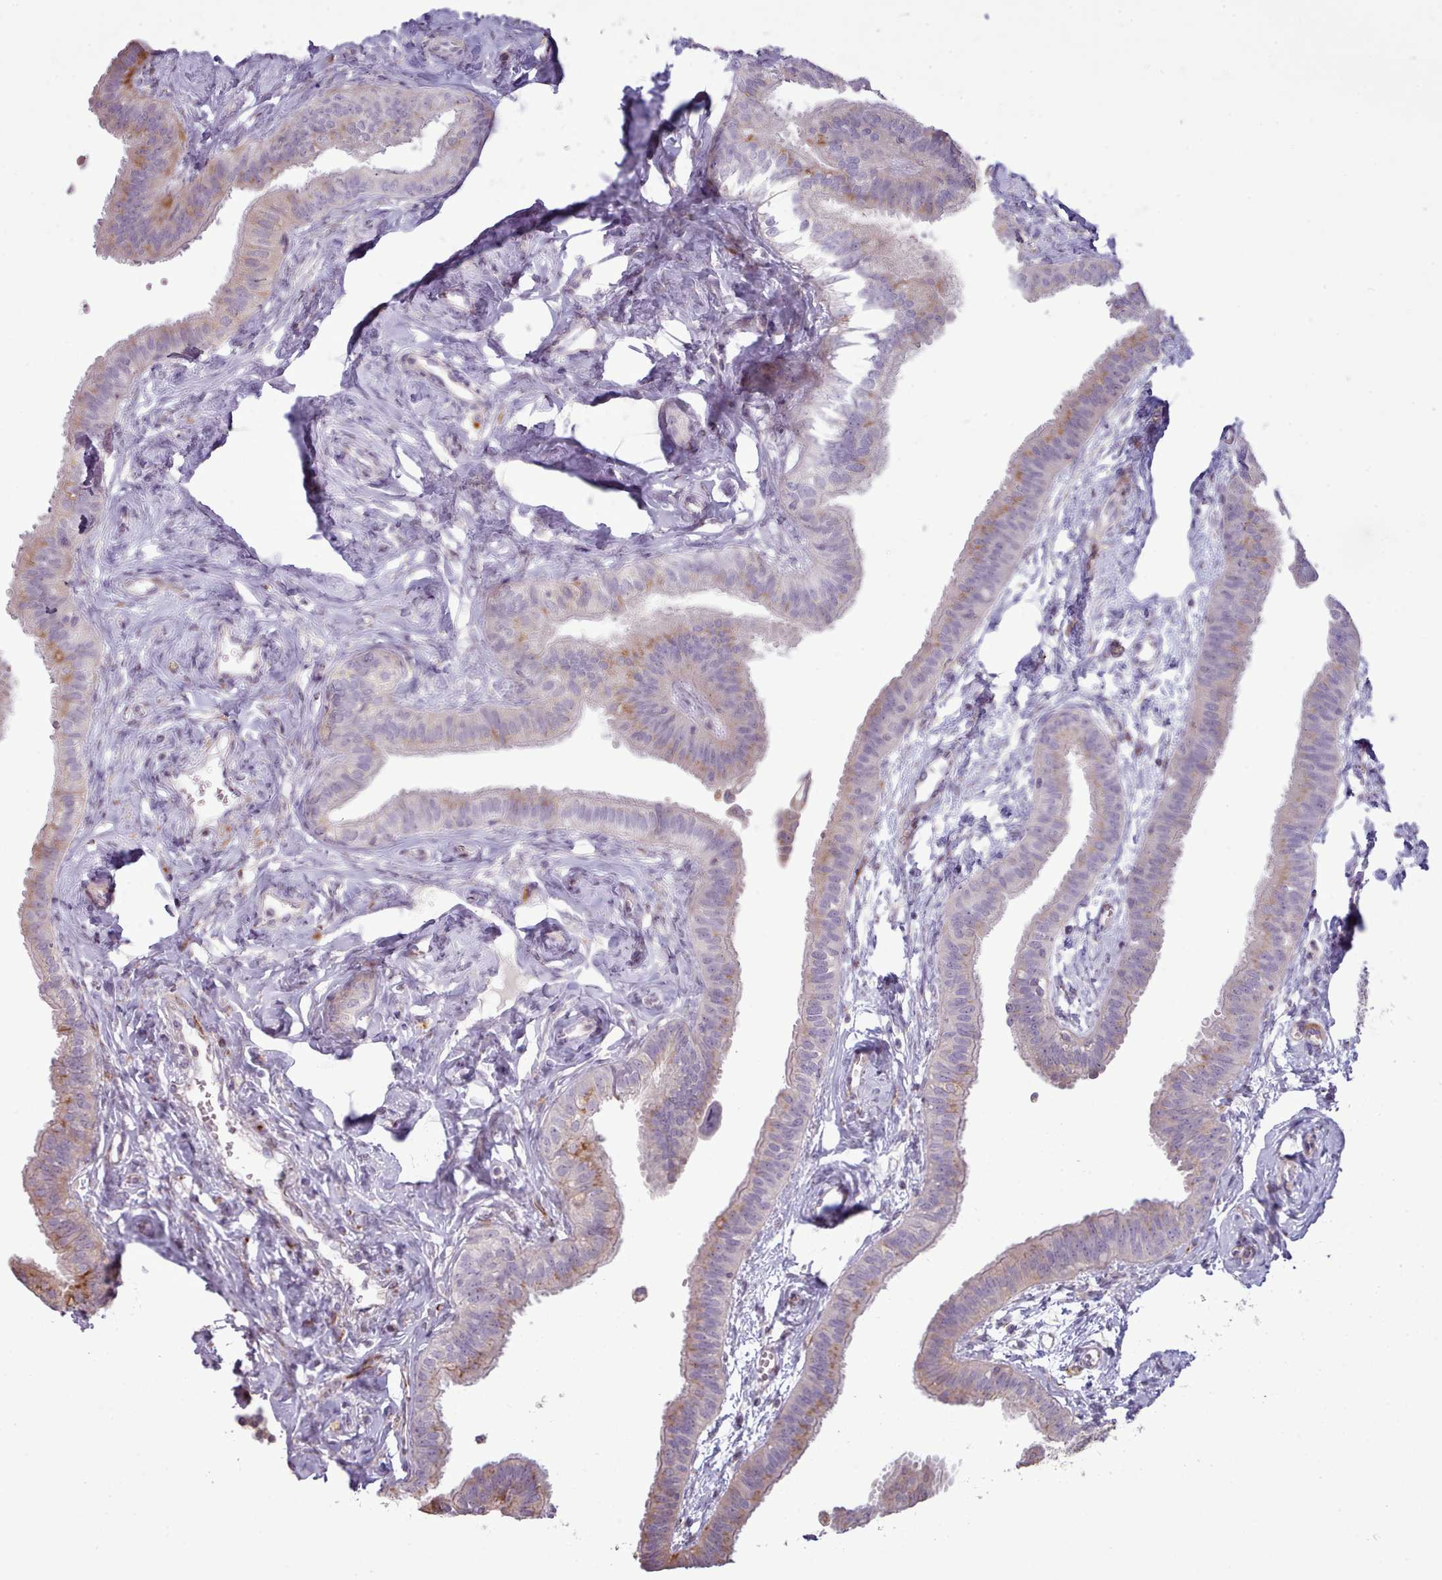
{"staining": {"intensity": "moderate", "quantity": "<25%", "location": "cytoplasmic/membranous"}, "tissue": "fallopian tube", "cell_type": "Glandular cells", "image_type": "normal", "snomed": [{"axis": "morphology", "description": "Normal tissue, NOS"}, {"axis": "morphology", "description": "Carcinoma, NOS"}, {"axis": "topography", "description": "Fallopian tube"}, {"axis": "topography", "description": "Ovary"}], "caption": "Immunohistochemistry of benign fallopian tube exhibits low levels of moderate cytoplasmic/membranous expression in approximately <25% of glandular cells.", "gene": "PPP3R1", "patient": {"sex": "female", "age": 59}}